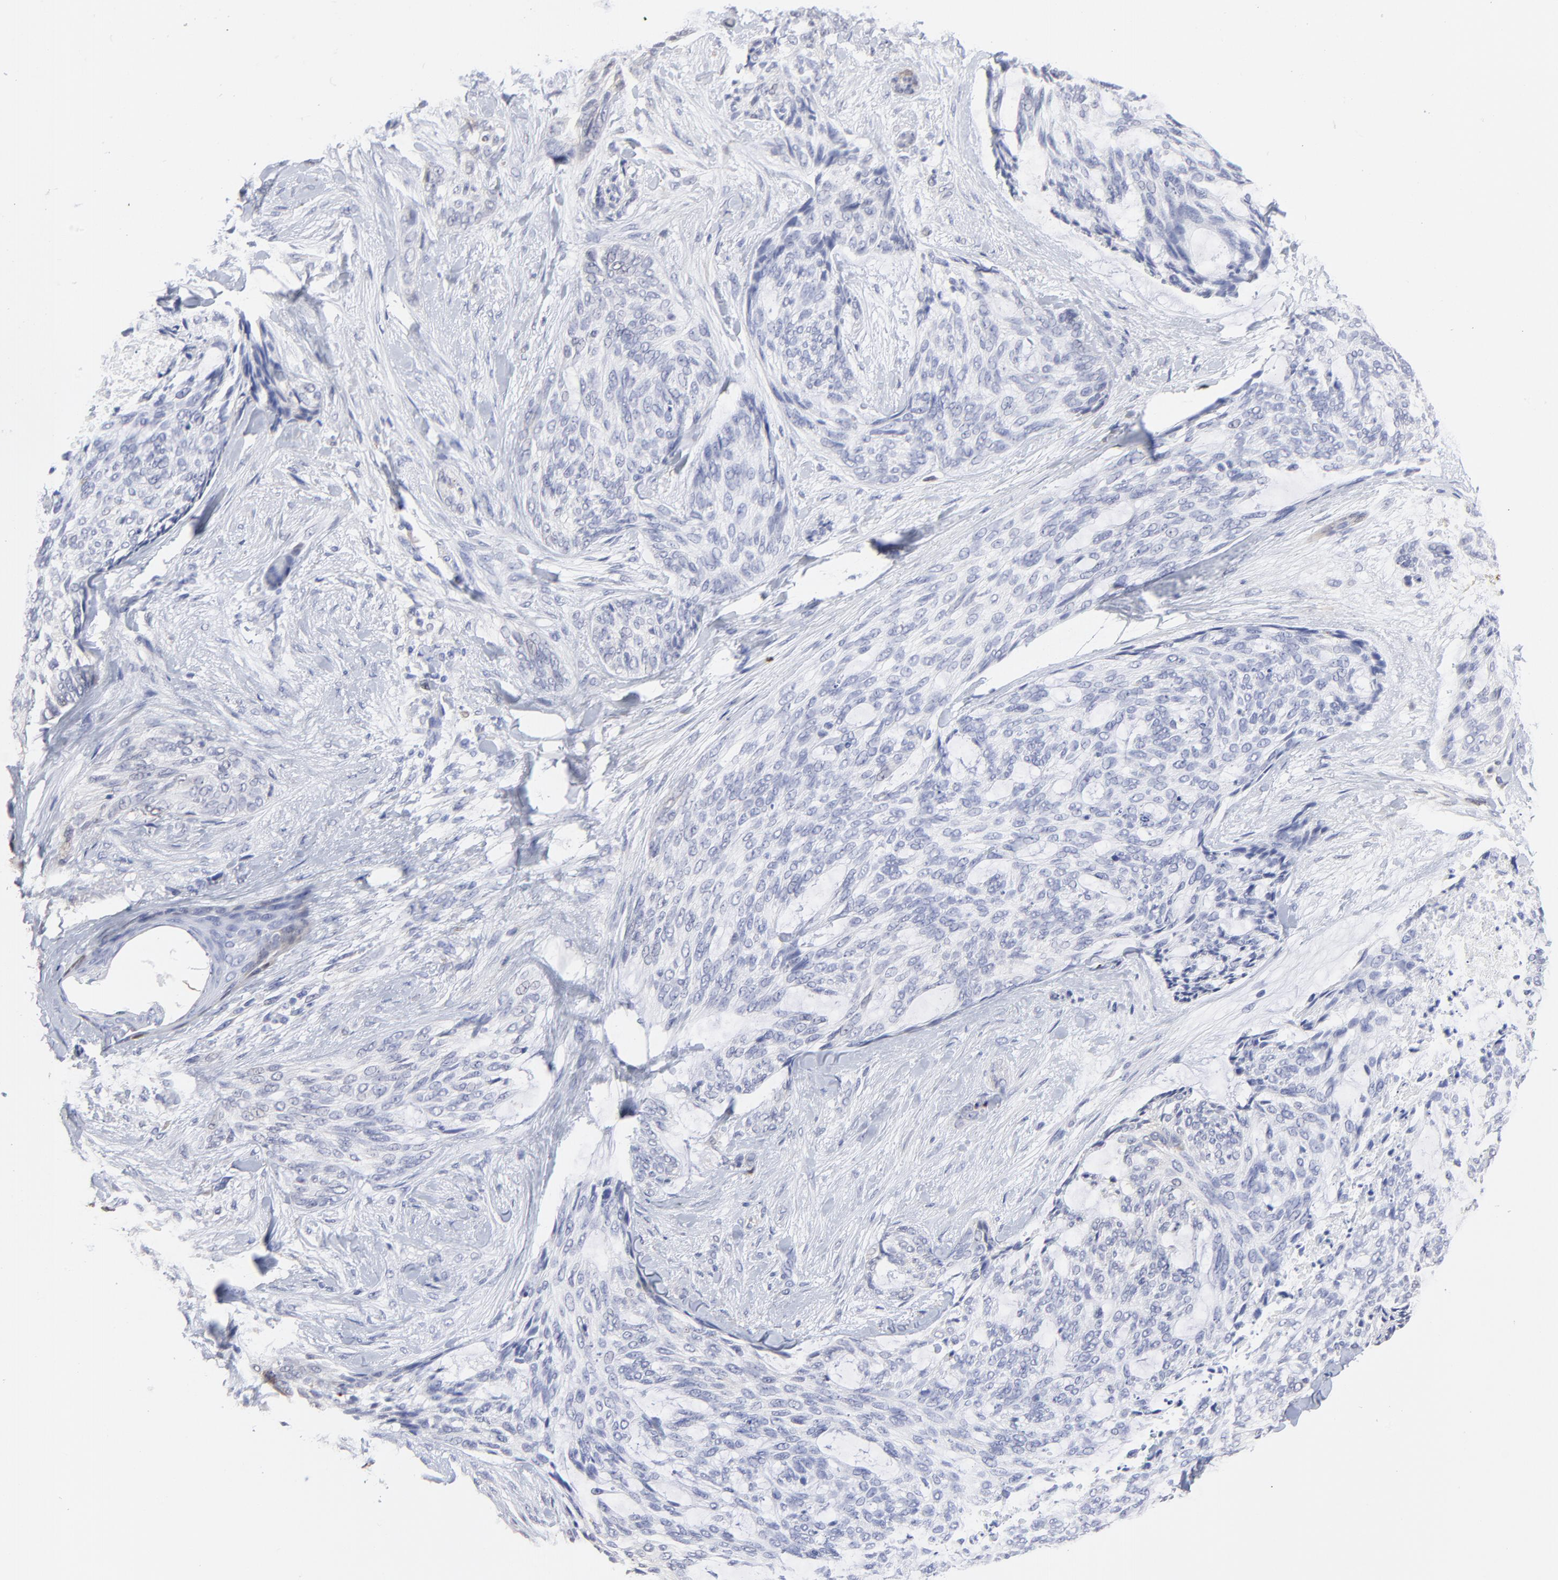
{"staining": {"intensity": "negative", "quantity": "none", "location": "none"}, "tissue": "skin cancer", "cell_type": "Tumor cells", "image_type": "cancer", "snomed": [{"axis": "morphology", "description": "Normal tissue, NOS"}, {"axis": "morphology", "description": "Basal cell carcinoma"}, {"axis": "topography", "description": "Skin"}], "caption": "This is an immunohistochemistry (IHC) image of human skin cancer. There is no positivity in tumor cells.", "gene": "SMARCA1", "patient": {"sex": "female", "age": 71}}